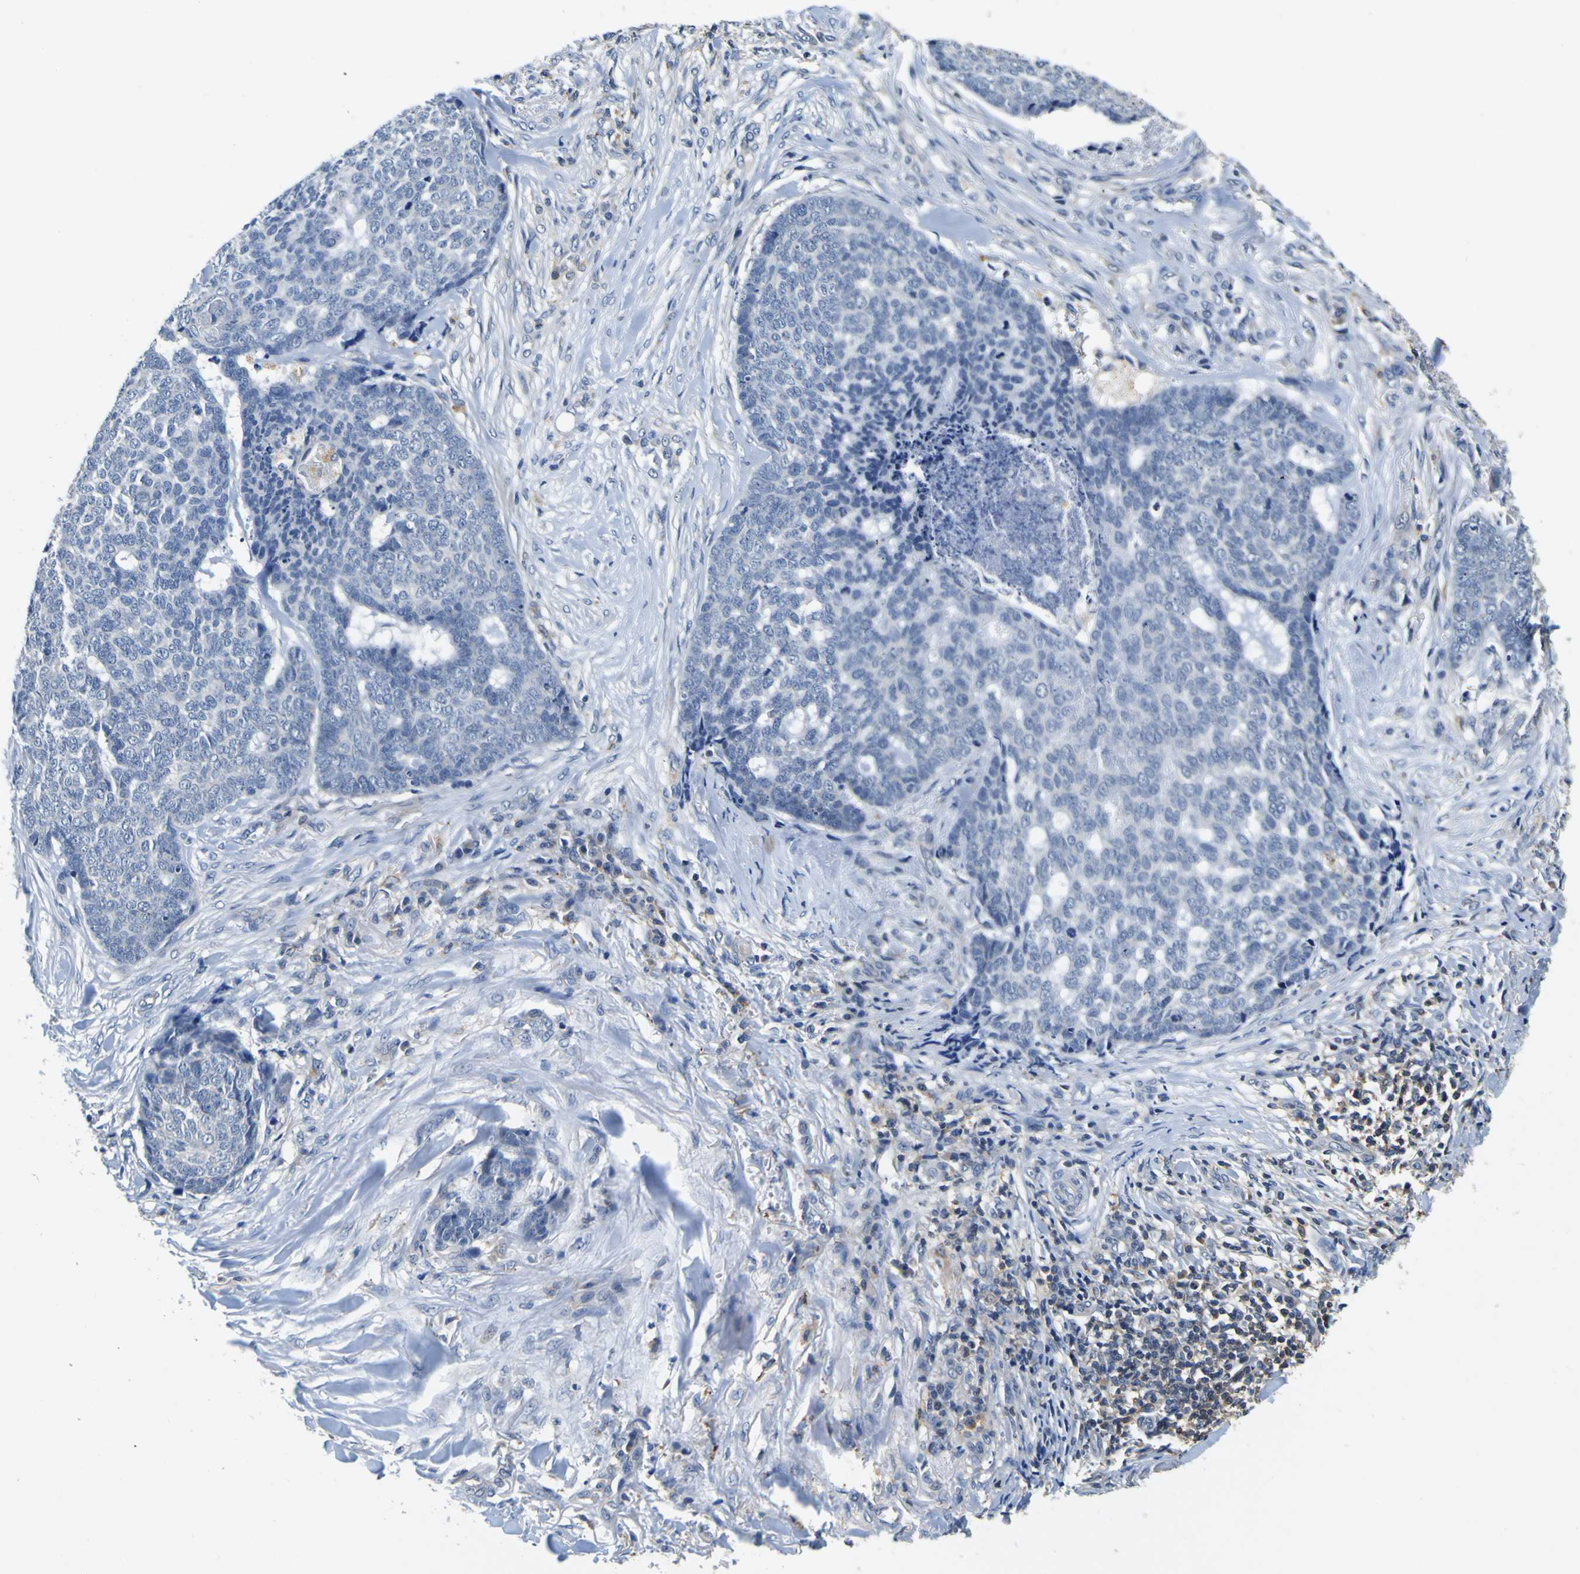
{"staining": {"intensity": "negative", "quantity": "none", "location": "none"}, "tissue": "skin cancer", "cell_type": "Tumor cells", "image_type": "cancer", "snomed": [{"axis": "morphology", "description": "Basal cell carcinoma"}, {"axis": "topography", "description": "Skin"}], "caption": "The photomicrograph displays no significant positivity in tumor cells of basal cell carcinoma (skin). The staining was performed using DAB to visualize the protein expression in brown, while the nuclei were stained in blue with hematoxylin (Magnification: 20x).", "gene": "TNIK", "patient": {"sex": "male", "age": 84}}